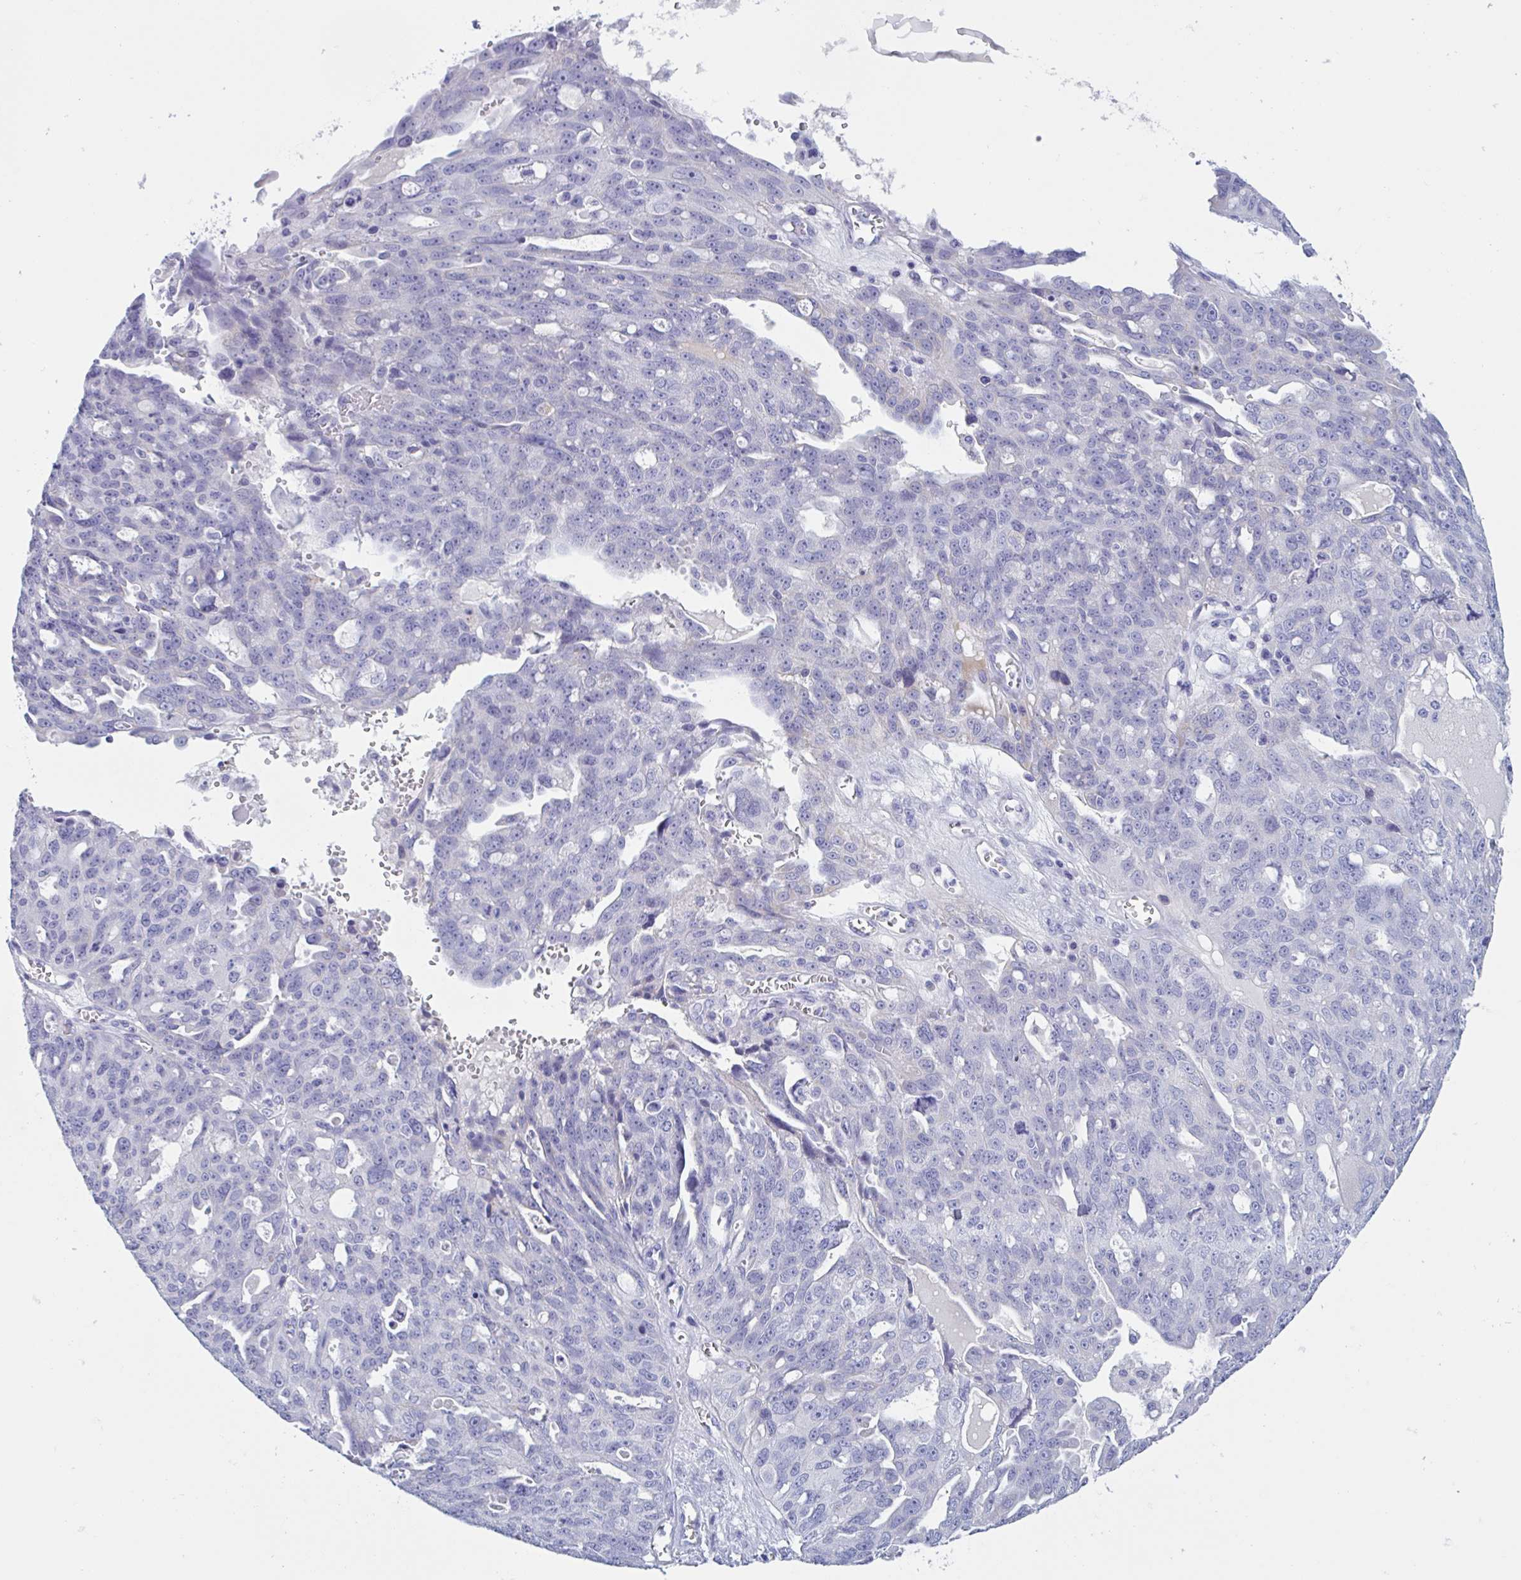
{"staining": {"intensity": "negative", "quantity": "none", "location": "none"}, "tissue": "ovarian cancer", "cell_type": "Tumor cells", "image_type": "cancer", "snomed": [{"axis": "morphology", "description": "Carcinoma, endometroid"}, {"axis": "topography", "description": "Ovary"}], "caption": "Immunohistochemical staining of human ovarian cancer (endometroid carcinoma) reveals no significant expression in tumor cells.", "gene": "OXLD1", "patient": {"sex": "female", "age": 70}}